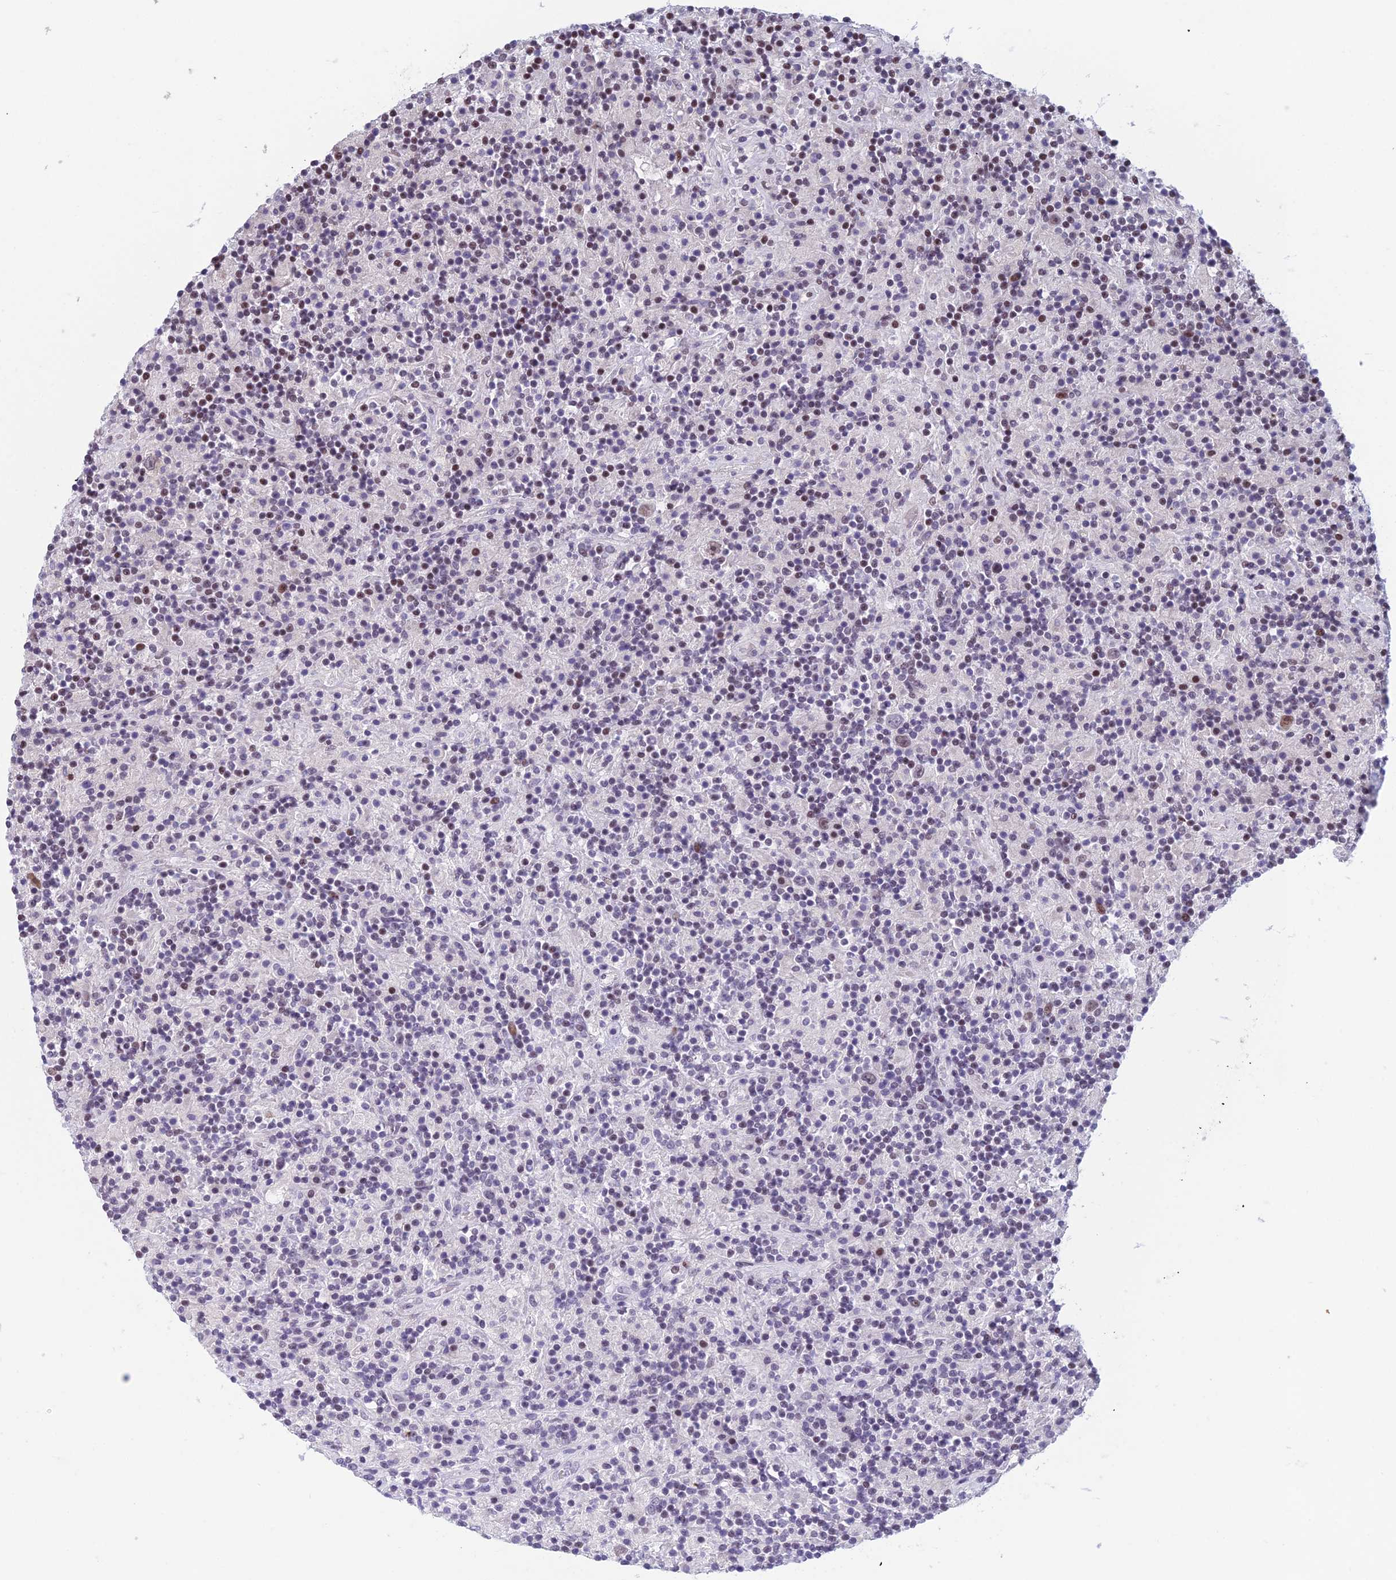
{"staining": {"intensity": "weak", "quantity": "<25%", "location": "nuclear"}, "tissue": "lymphoma", "cell_type": "Tumor cells", "image_type": "cancer", "snomed": [{"axis": "morphology", "description": "Hodgkin's disease, NOS"}, {"axis": "topography", "description": "Lymph node"}], "caption": "Immunohistochemistry (IHC) photomicrograph of neoplastic tissue: human Hodgkin's disease stained with DAB exhibits no significant protein positivity in tumor cells.", "gene": "RGS17", "patient": {"sex": "male", "age": 70}}